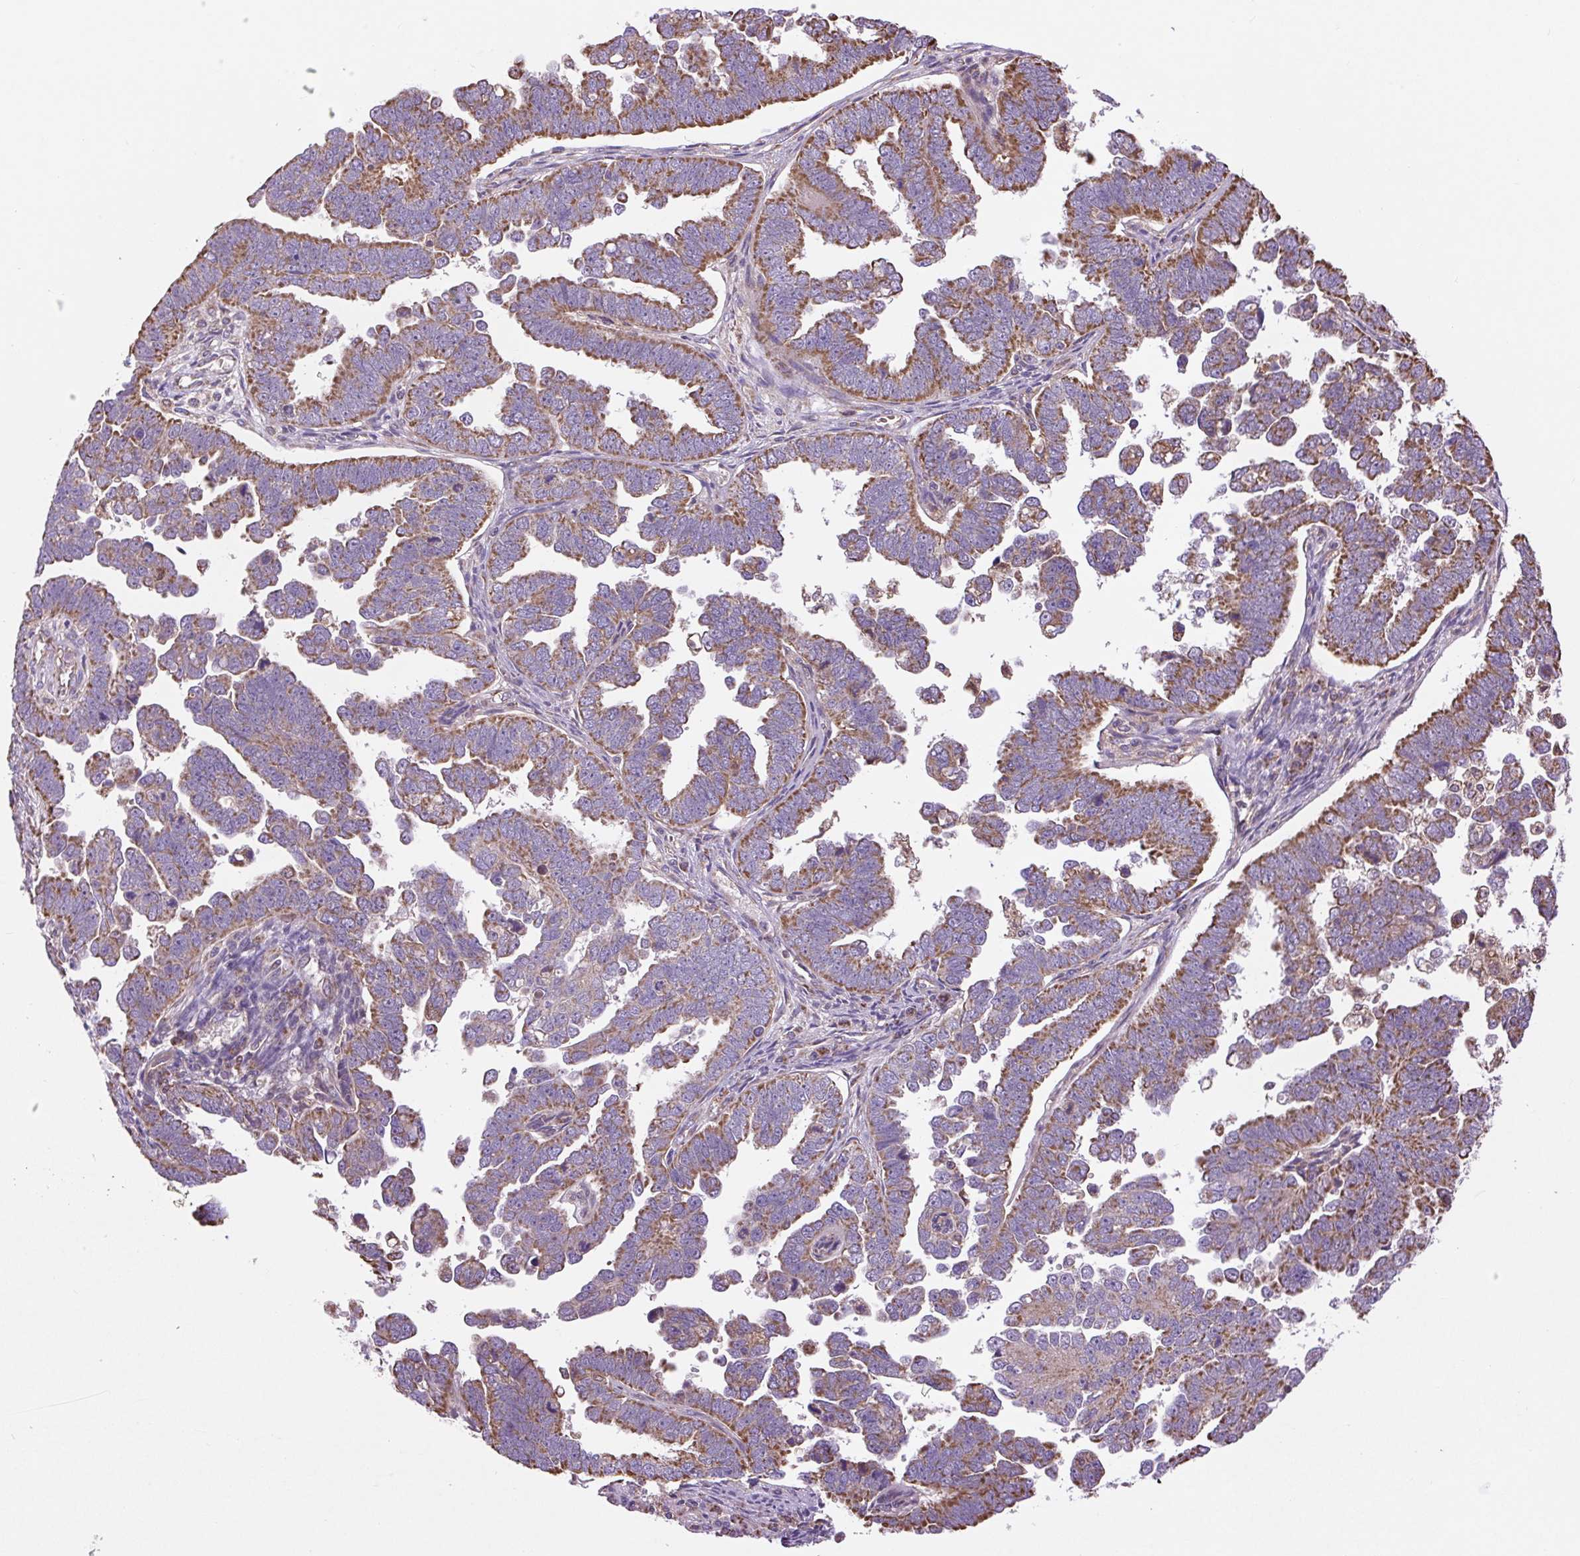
{"staining": {"intensity": "moderate", "quantity": ">75%", "location": "cytoplasmic/membranous"}, "tissue": "endometrial cancer", "cell_type": "Tumor cells", "image_type": "cancer", "snomed": [{"axis": "morphology", "description": "Adenocarcinoma, NOS"}, {"axis": "topography", "description": "Endometrium"}], "caption": "A brown stain shows moderate cytoplasmic/membranous staining of a protein in human endometrial cancer (adenocarcinoma) tumor cells.", "gene": "PLCG1", "patient": {"sex": "female", "age": 75}}